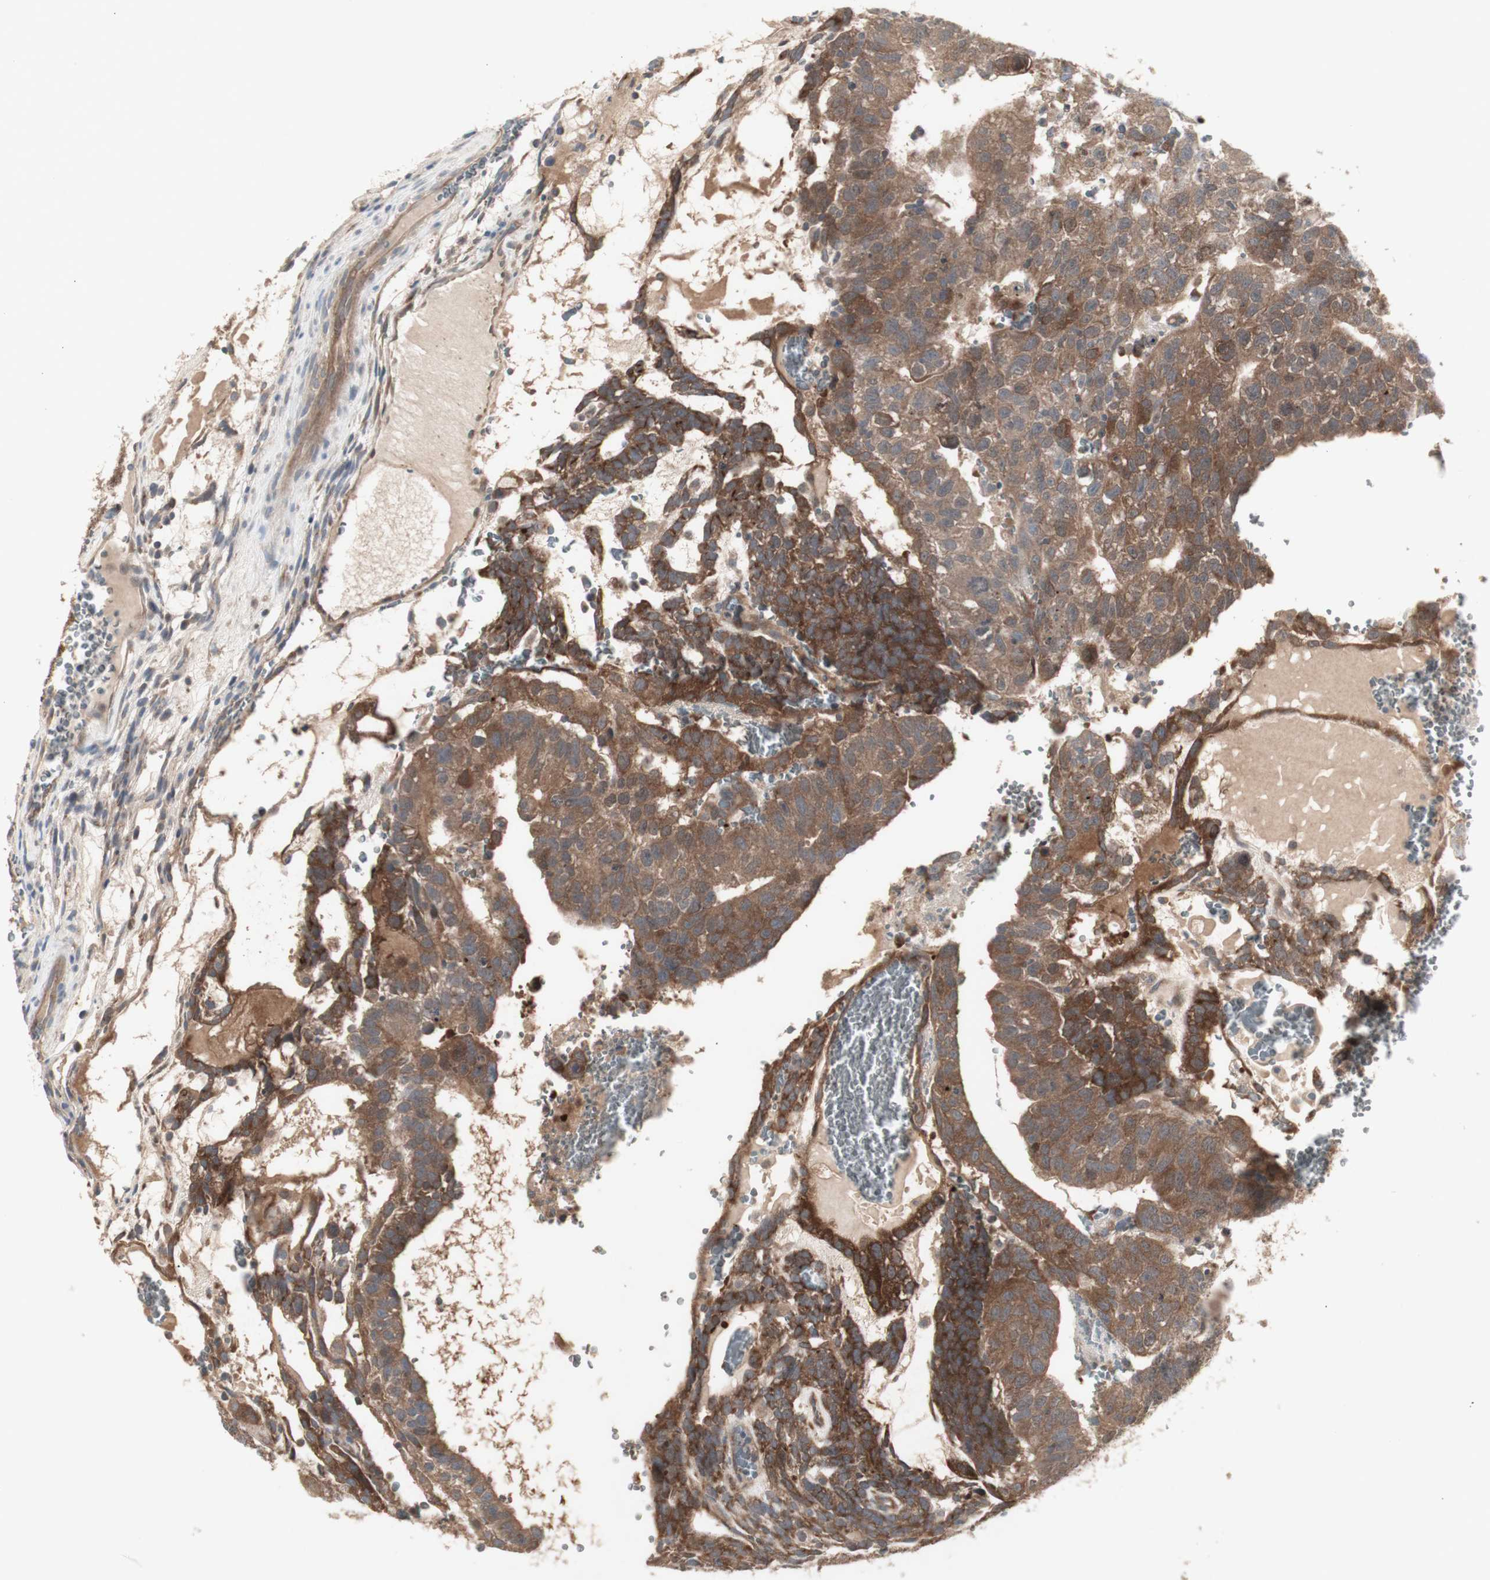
{"staining": {"intensity": "moderate", "quantity": ">75%", "location": "cytoplasmic/membranous"}, "tissue": "testis cancer", "cell_type": "Tumor cells", "image_type": "cancer", "snomed": [{"axis": "morphology", "description": "Seminoma, NOS"}, {"axis": "morphology", "description": "Carcinoma, Embryonal, NOS"}, {"axis": "topography", "description": "Testis"}], "caption": "Immunohistochemical staining of human testis seminoma exhibits medium levels of moderate cytoplasmic/membranous protein staining in approximately >75% of tumor cells.", "gene": "CHURC1-FNTB", "patient": {"sex": "male", "age": 52}}